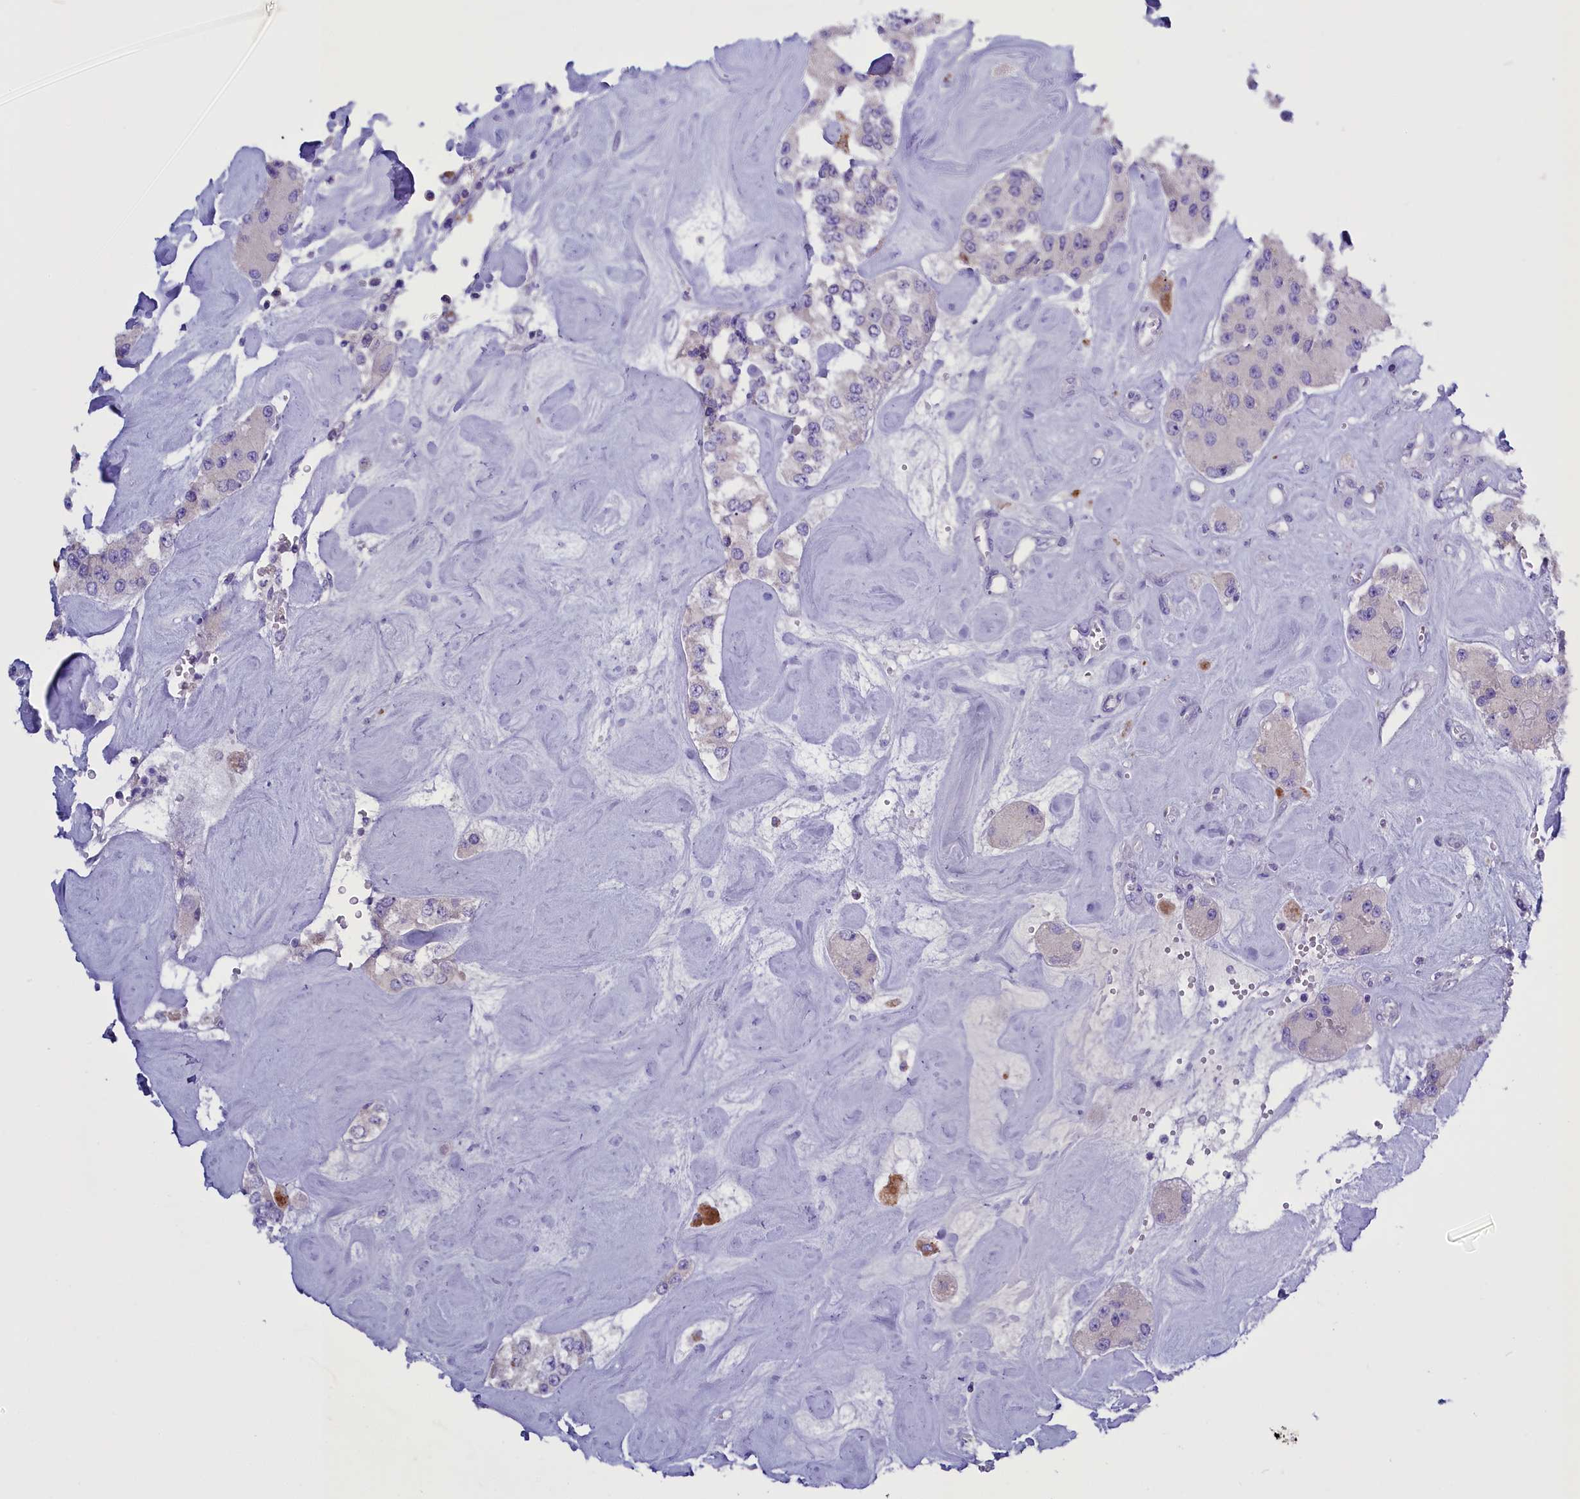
{"staining": {"intensity": "negative", "quantity": "none", "location": "none"}, "tissue": "carcinoid", "cell_type": "Tumor cells", "image_type": "cancer", "snomed": [{"axis": "morphology", "description": "Carcinoid, malignant, NOS"}, {"axis": "topography", "description": "Pancreas"}], "caption": "Tumor cells are negative for brown protein staining in malignant carcinoid. (DAB immunohistochemistry visualized using brightfield microscopy, high magnification).", "gene": "RTTN", "patient": {"sex": "male", "age": 41}}